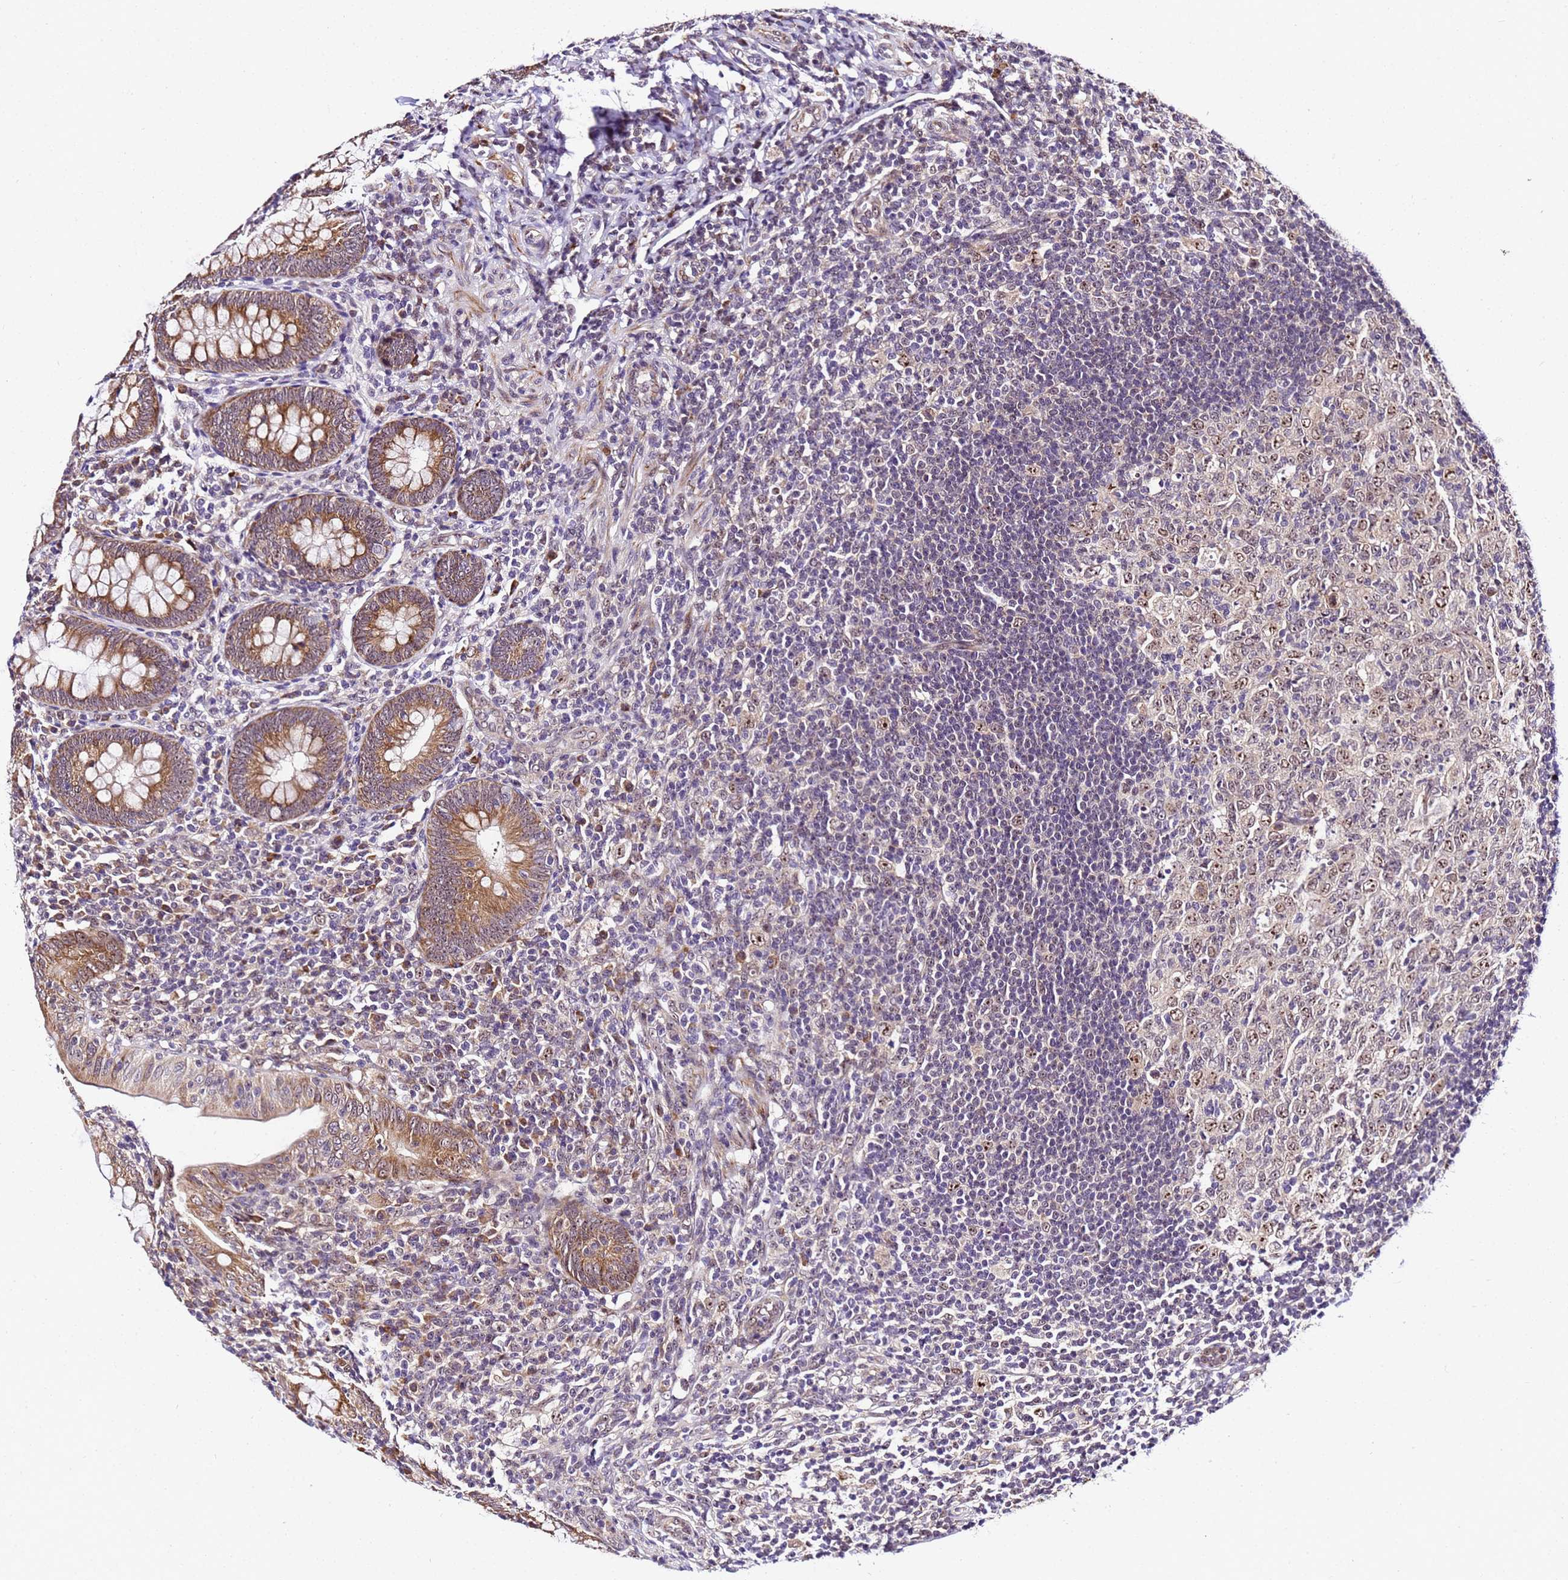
{"staining": {"intensity": "moderate", "quantity": ">75%", "location": "cytoplasmic/membranous,nuclear"}, "tissue": "appendix", "cell_type": "Glandular cells", "image_type": "normal", "snomed": [{"axis": "morphology", "description": "Normal tissue, NOS"}, {"axis": "topography", "description": "Appendix"}], "caption": "IHC staining of benign appendix, which reveals medium levels of moderate cytoplasmic/membranous,nuclear positivity in about >75% of glandular cells indicating moderate cytoplasmic/membranous,nuclear protein positivity. The staining was performed using DAB (brown) for protein detection and nuclei were counterstained in hematoxylin (blue).", "gene": "SLX4IP", "patient": {"sex": "male", "age": 14}}